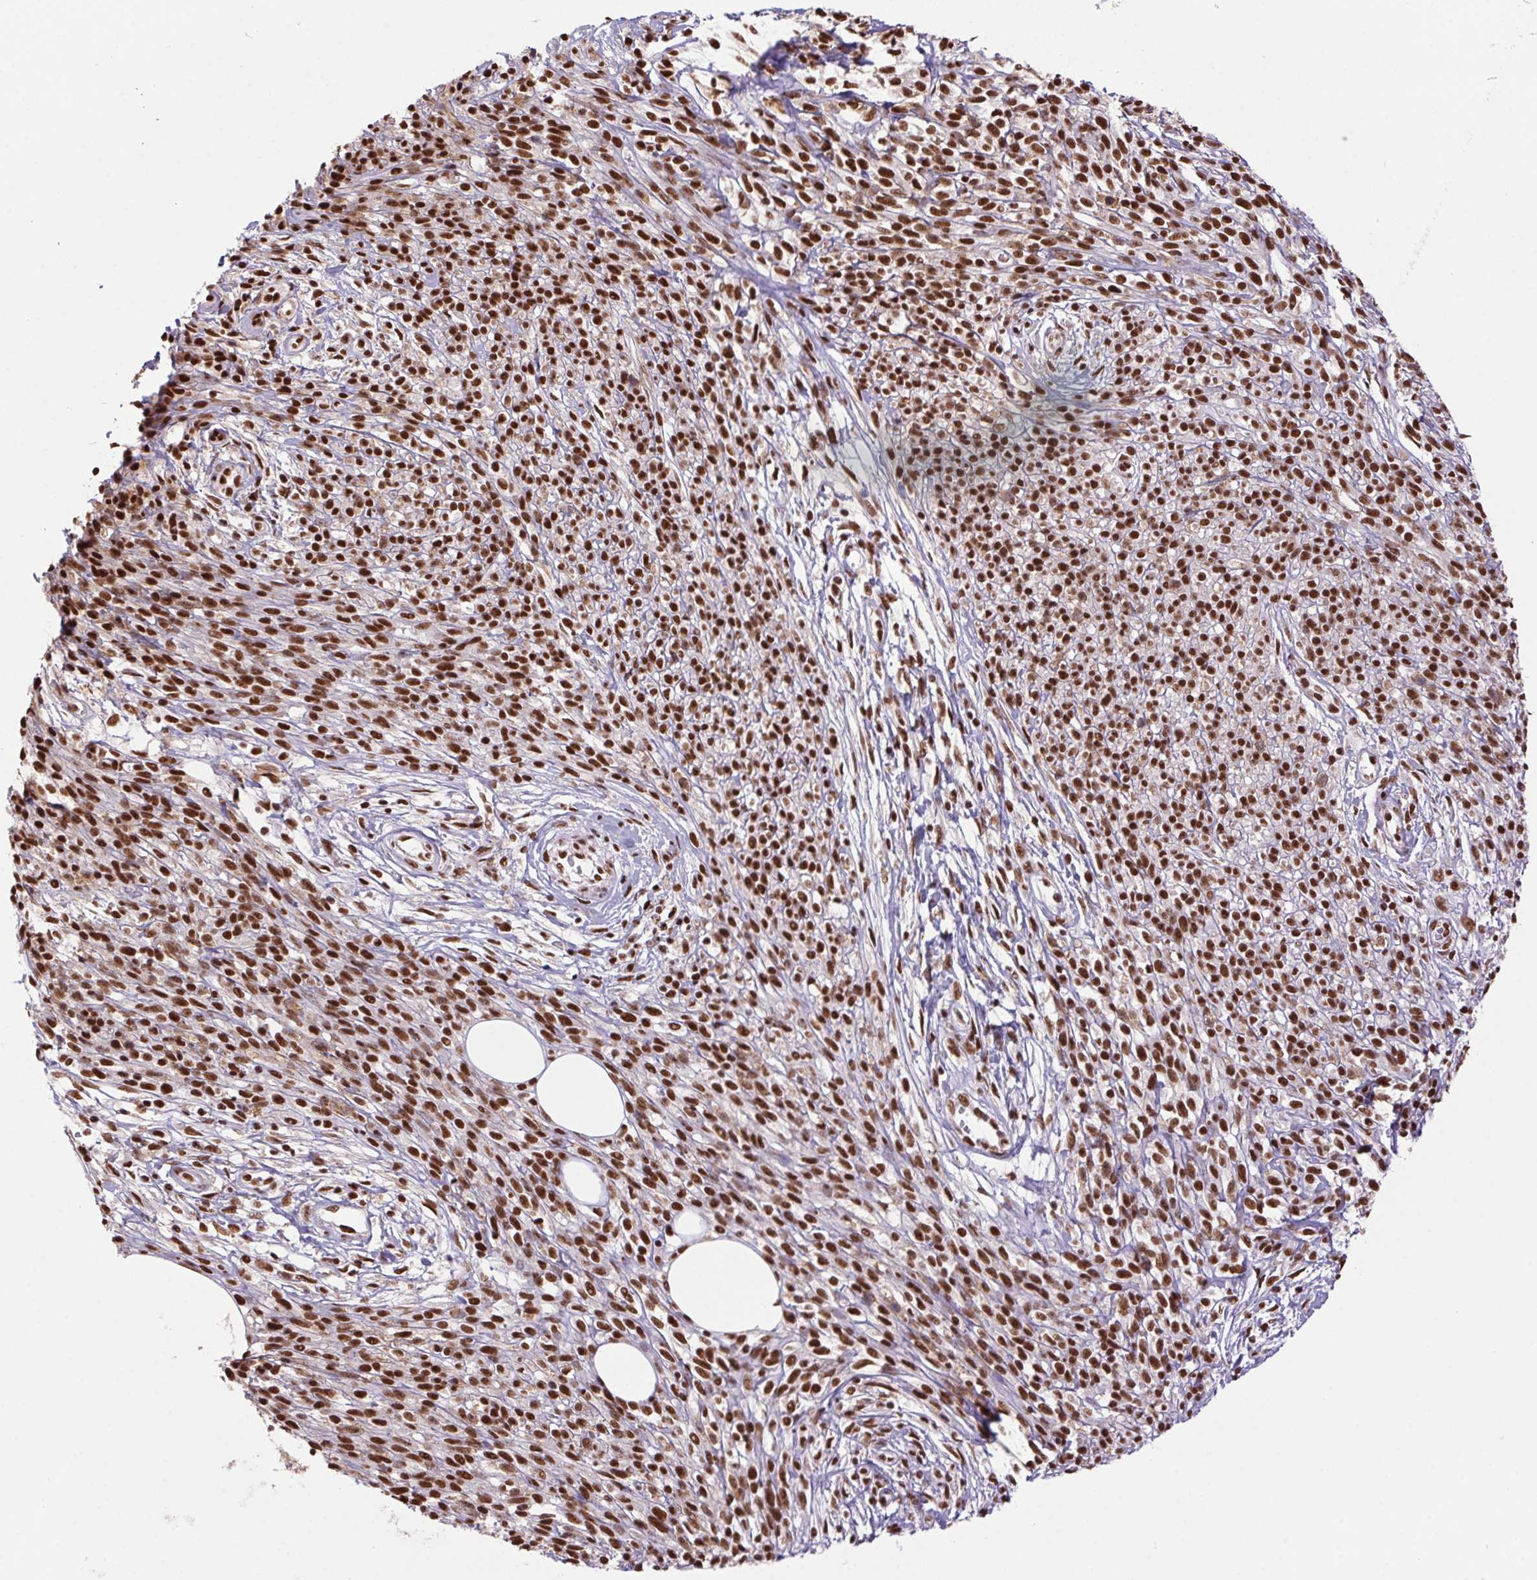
{"staining": {"intensity": "strong", "quantity": ">75%", "location": "nuclear"}, "tissue": "melanoma", "cell_type": "Tumor cells", "image_type": "cancer", "snomed": [{"axis": "morphology", "description": "Malignant melanoma, NOS"}, {"axis": "topography", "description": "Skin"}, {"axis": "topography", "description": "Skin of trunk"}], "caption": "Immunohistochemistry histopathology image of human malignant melanoma stained for a protein (brown), which shows high levels of strong nuclear staining in approximately >75% of tumor cells.", "gene": "ZNF207", "patient": {"sex": "male", "age": 74}}